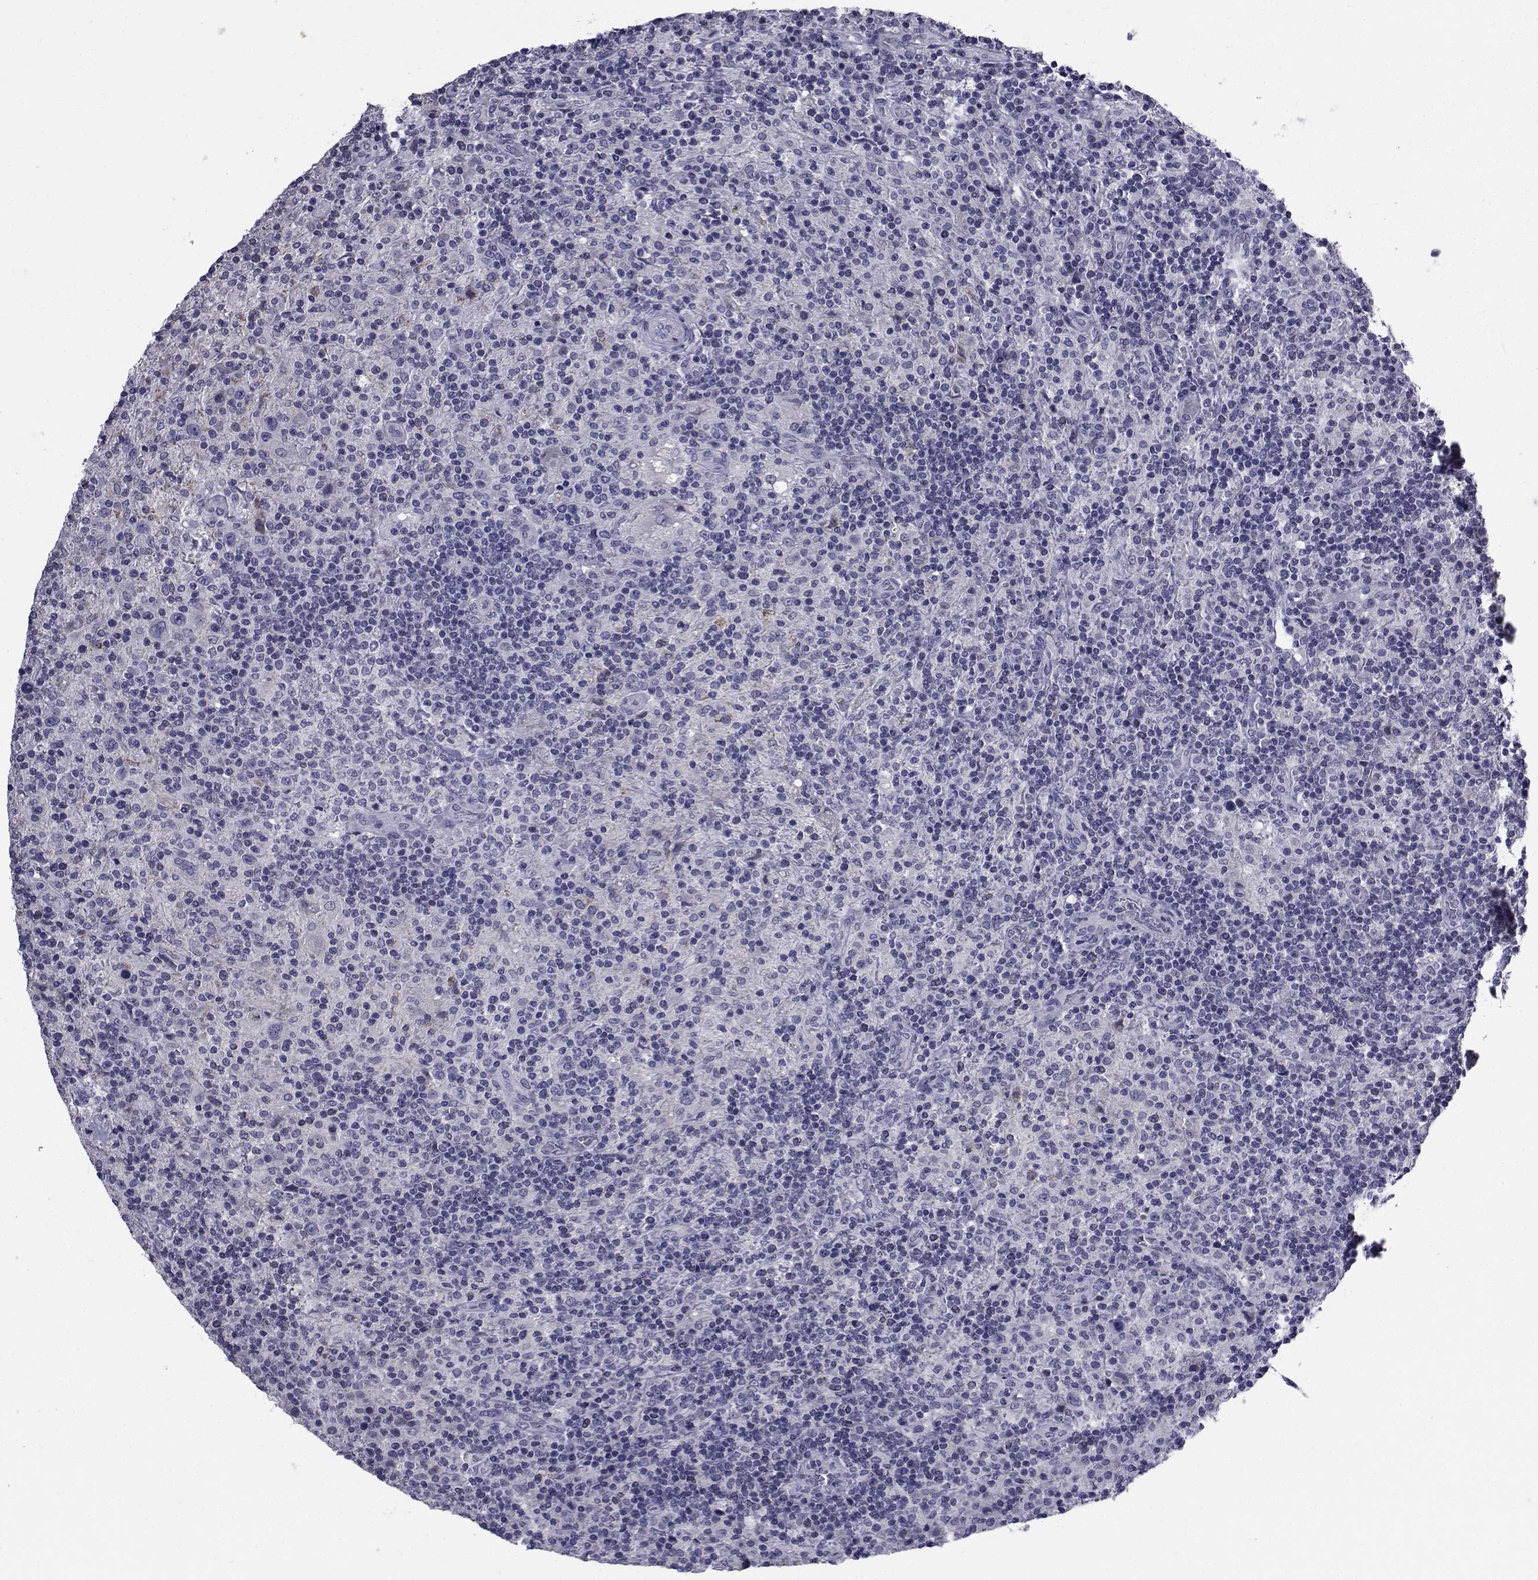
{"staining": {"intensity": "negative", "quantity": "none", "location": "none"}, "tissue": "lymphoma", "cell_type": "Tumor cells", "image_type": "cancer", "snomed": [{"axis": "morphology", "description": "Hodgkin's disease, NOS"}, {"axis": "topography", "description": "Lymph node"}], "caption": "Hodgkin's disease stained for a protein using IHC displays no staining tumor cells.", "gene": "CHRNA1", "patient": {"sex": "male", "age": 70}}